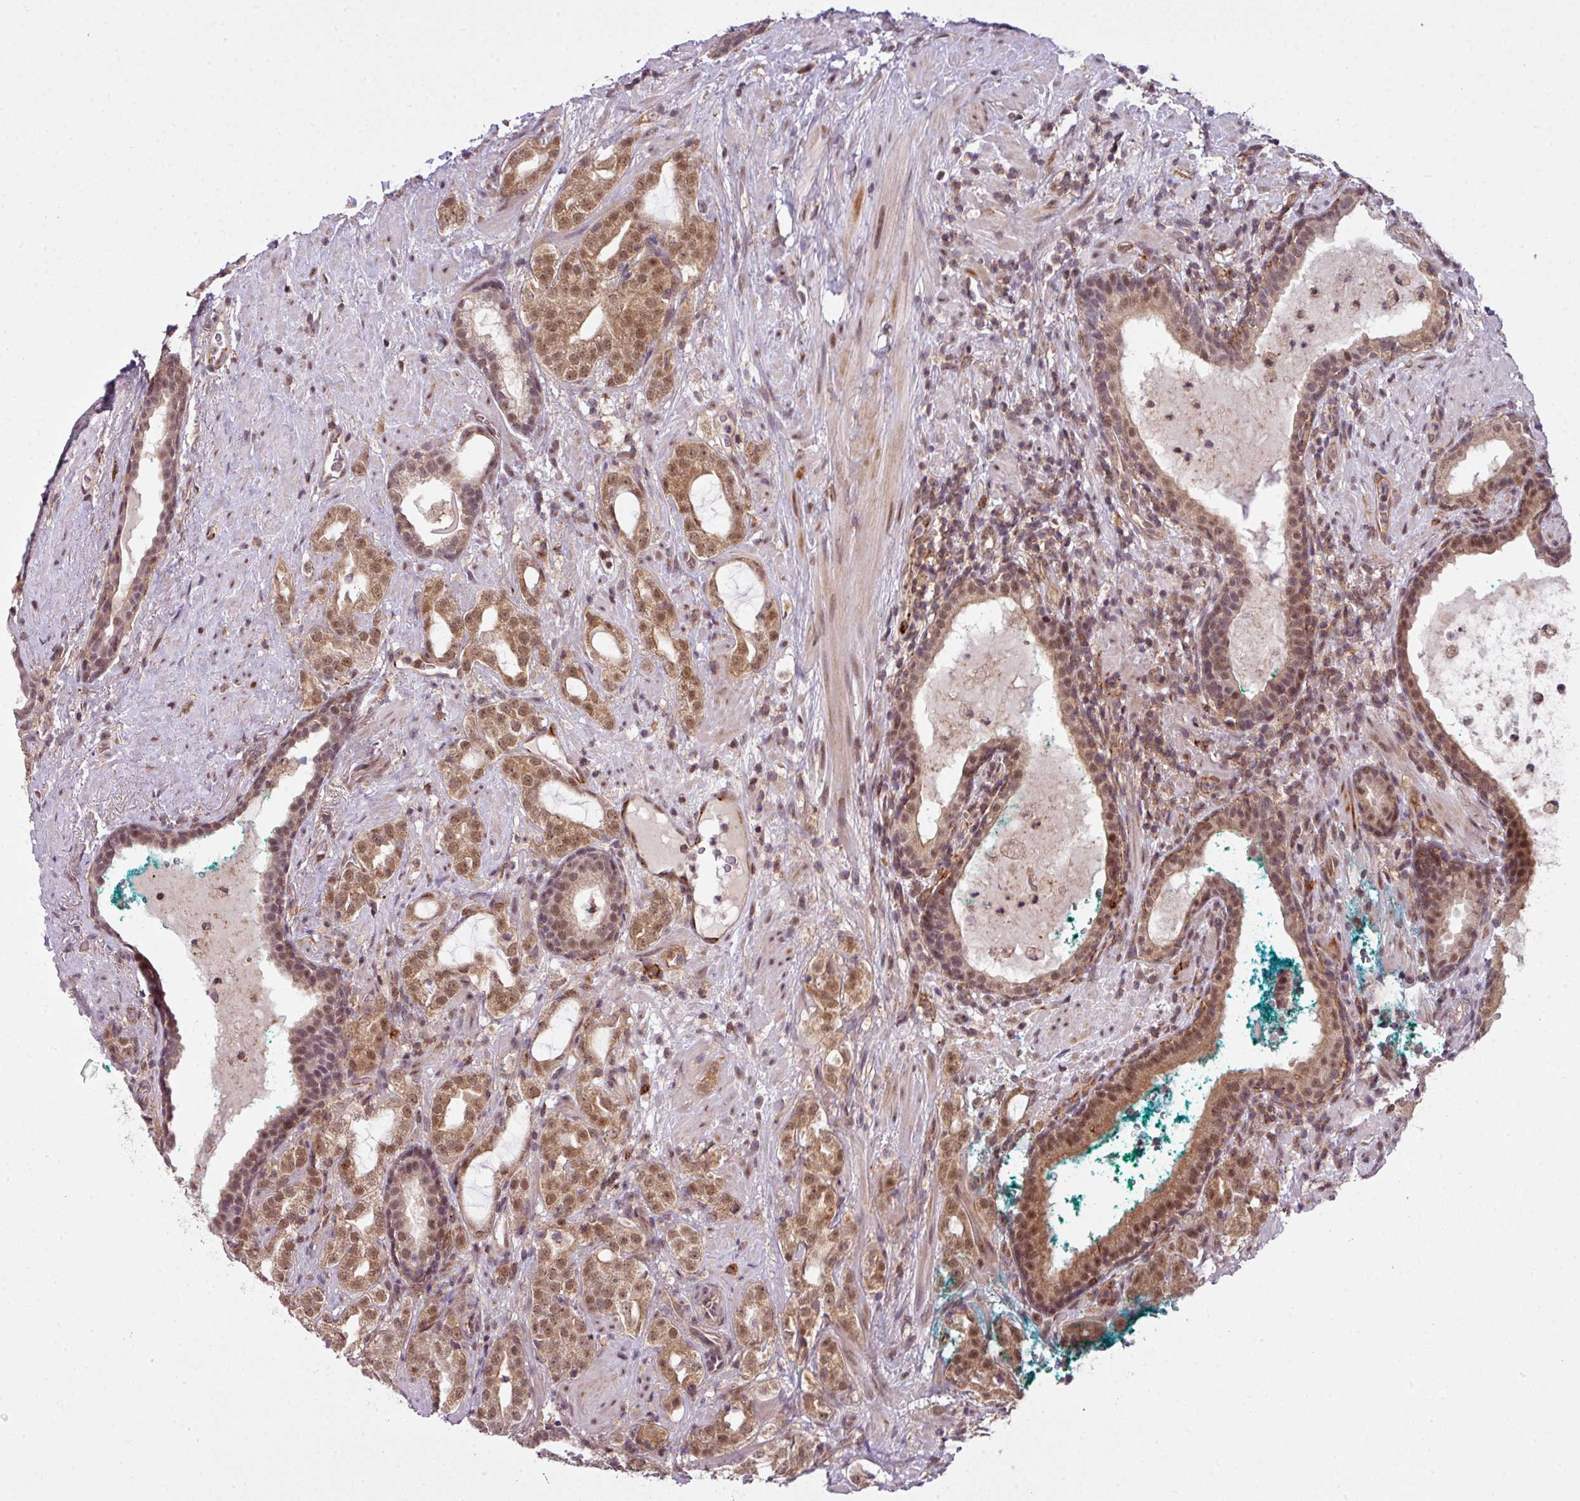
{"staining": {"intensity": "moderate", "quantity": "<25%", "location": "cytoplasmic/membranous,nuclear"}, "tissue": "prostate cancer", "cell_type": "Tumor cells", "image_type": "cancer", "snomed": [{"axis": "morphology", "description": "Adenocarcinoma, High grade"}, {"axis": "topography", "description": "Prostate"}], "caption": "Immunohistochemical staining of prostate high-grade adenocarcinoma shows low levels of moderate cytoplasmic/membranous and nuclear positivity in about <25% of tumor cells.", "gene": "ZC2HC1C", "patient": {"sex": "male", "age": 64}}